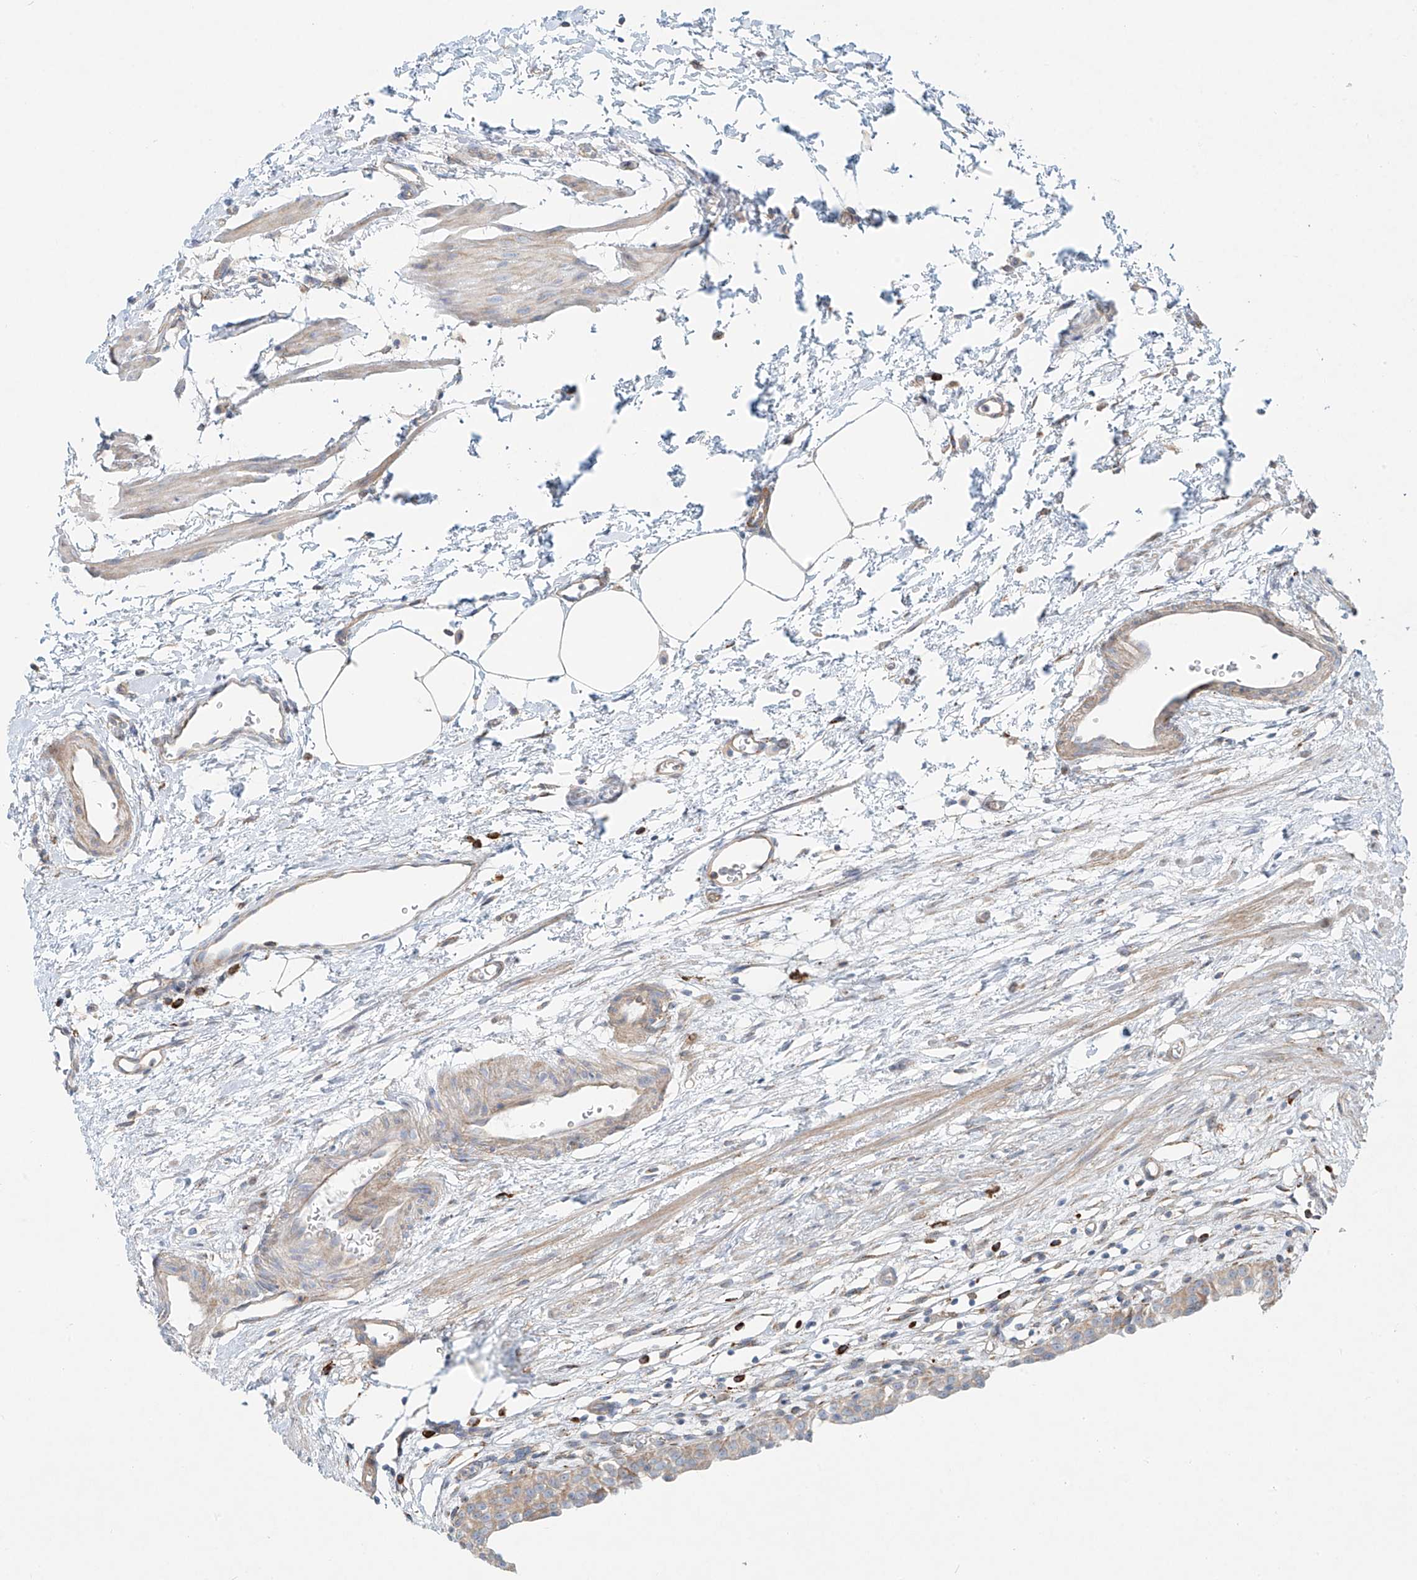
{"staining": {"intensity": "moderate", "quantity": "25%-75%", "location": "cytoplasmic/membranous"}, "tissue": "urinary bladder", "cell_type": "Urothelial cells", "image_type": "normal", "snomed": [{"axis": "morphology", "description": "Normal tissue, NOS"}, {"axis": "morphology", "description": "Urothelial carcinoma, High grade"}, {"axis": "topography", "description": "Urinary bladder"}], "caption": "Human urinary bladder stained with a brown dye exhibits moderate cytoplasmic/membranous positive positivity in approximately 25%-75% of urothelial cells.", "gene": "EIPR1", "patient": {"sex": "female", "age": 60}}